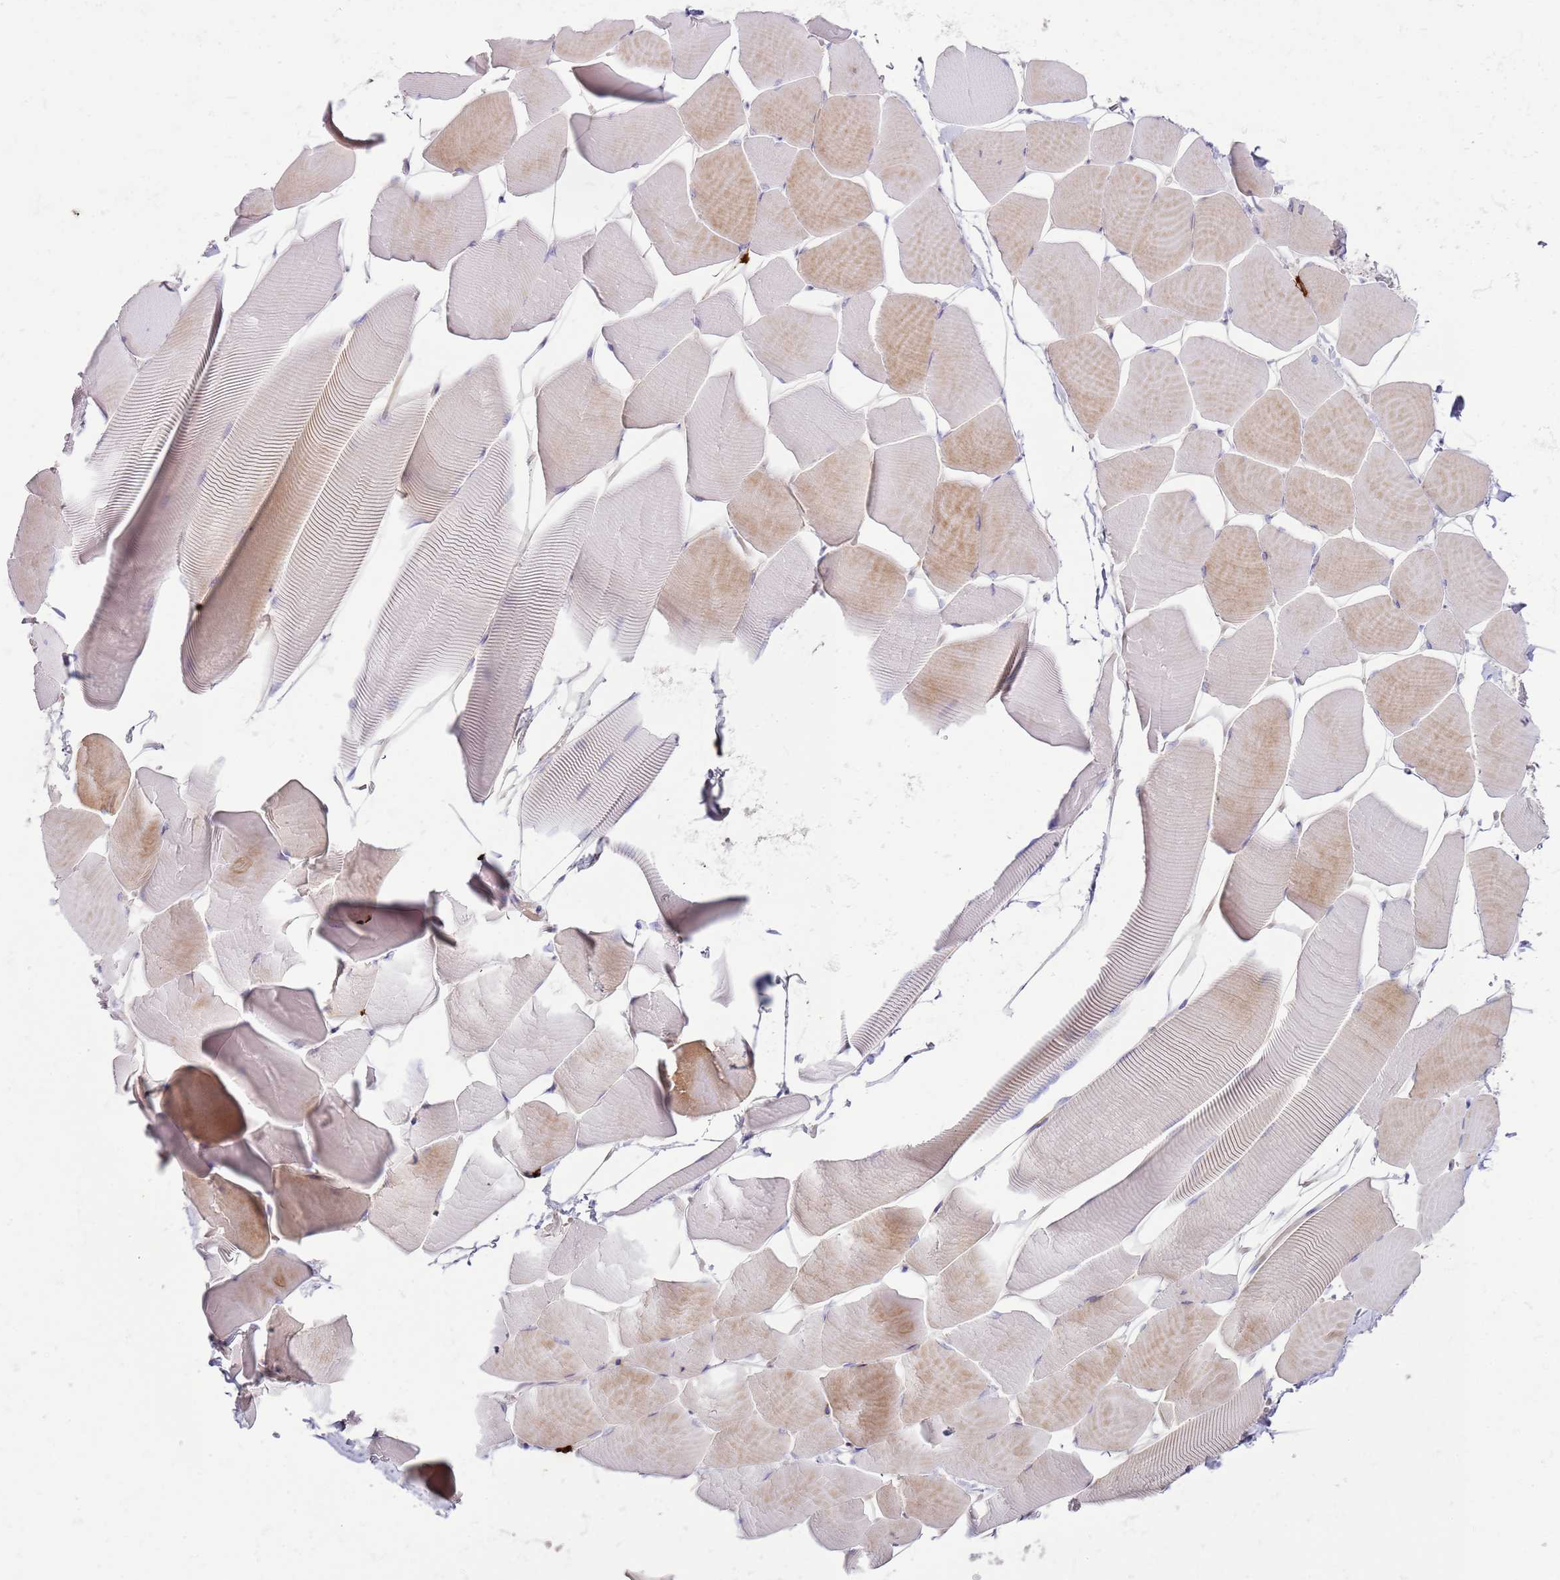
{"staining": {"intensity": "moderate", "quantity": "25%-75%", "location": "cytoplasmic/membranous"}, "tissue": "skeletal muscle", "cell_type": "Myocytes", "image_type": "normal", "snomed": [{"axis": "morphology", "description": "Normal tissue, NOS"}, {"axis": "topography", "description": "Skeletal muscle"}], "caption": "Protein staining by immunohistochemistry (IHC) displays moderate cytoplasmic/membranous expression in about 25%-75% of myocytes in benign skeletal muscle.", "gene": "FPR1", "patient": {"sex": "male", "age": 25}}